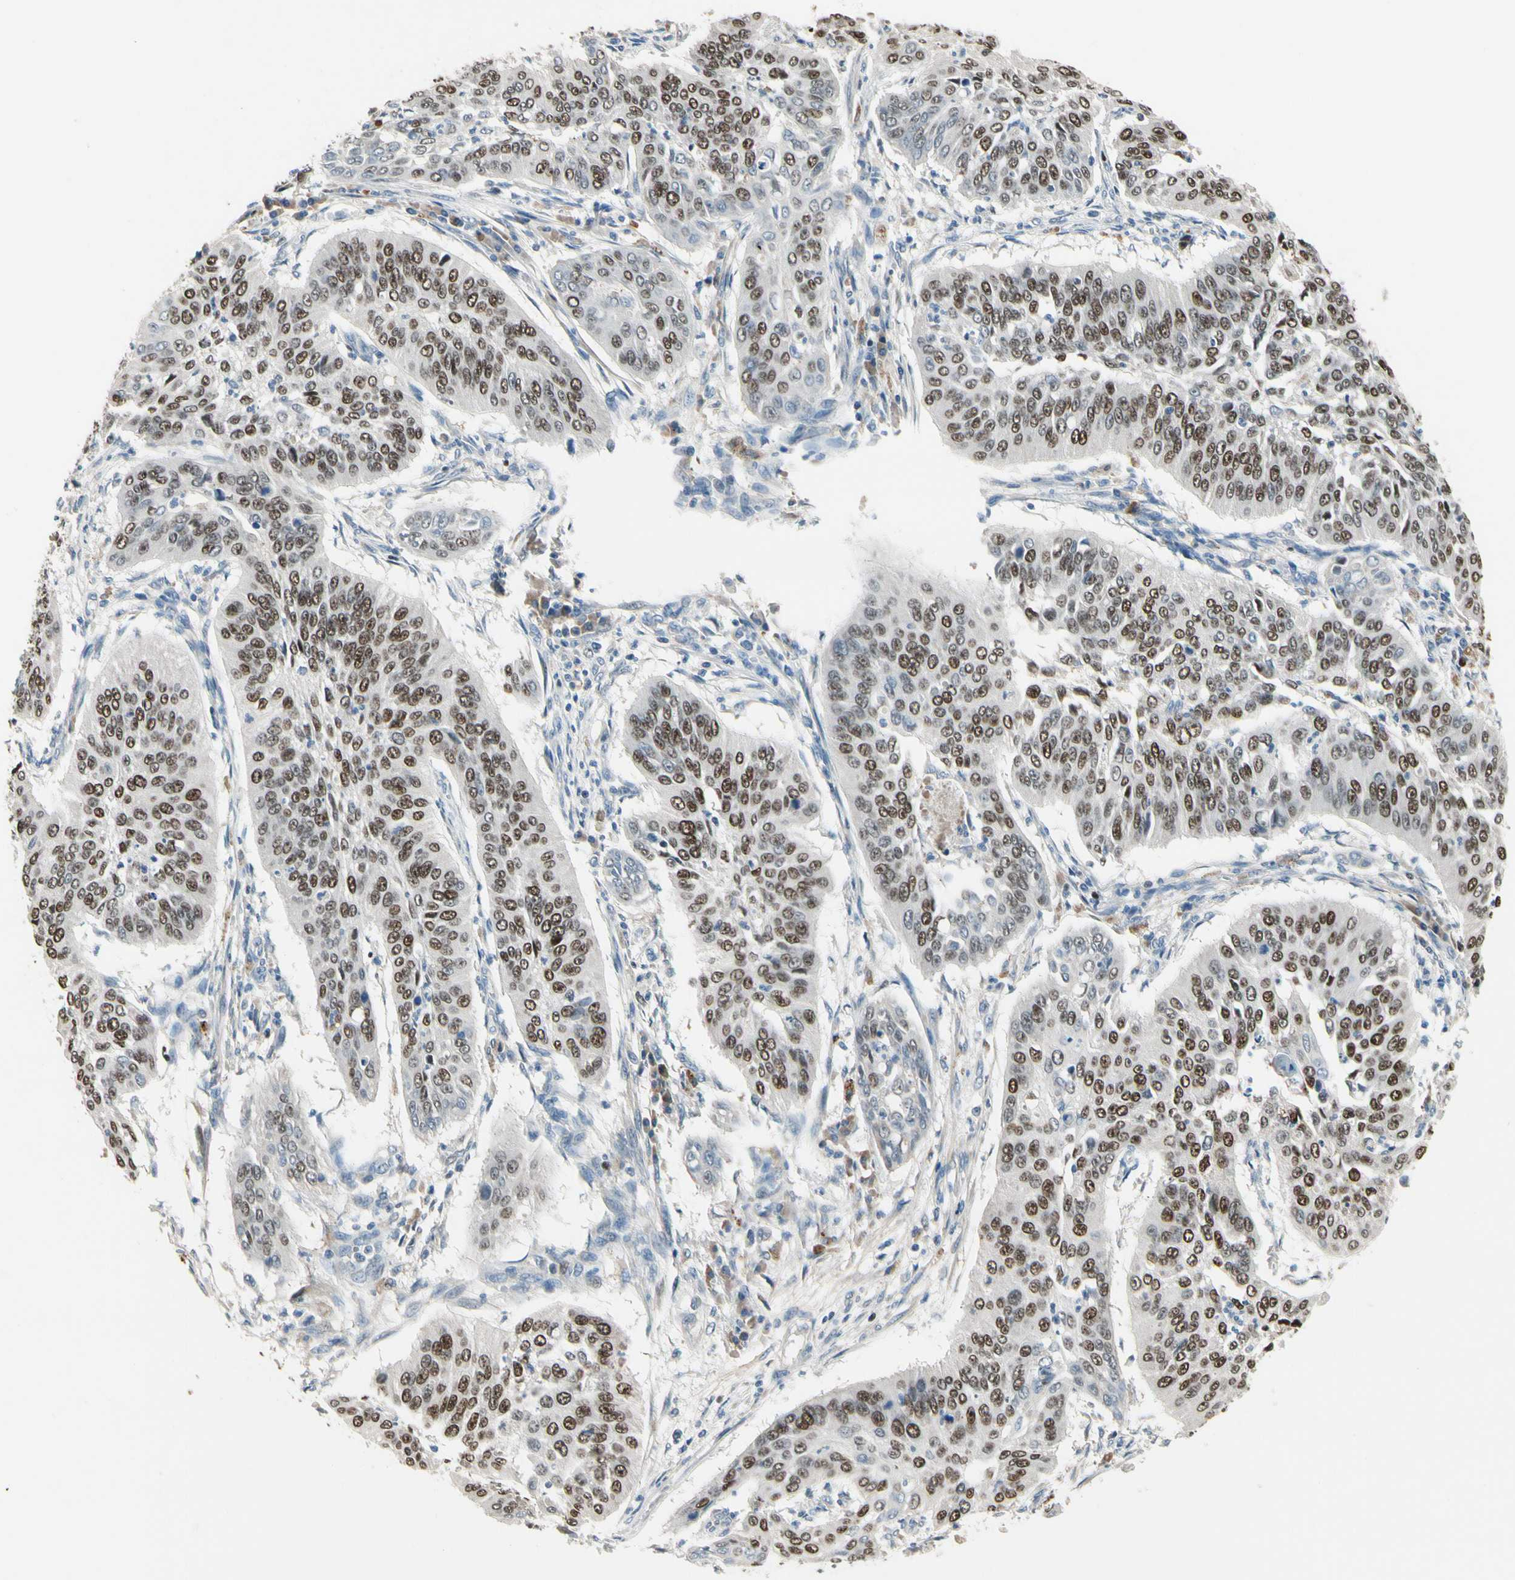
{"staining": {"intensity": "moderate", "quantity": ">75%", "location": "nuclear"}, "tissue": "cervical cancer", "cell_type": "Tumor cells", "image_type": "cancer", "snomed": [{"axis": "morphology", "description": "Normal tissue, NOS"}, {"axis": "morphology", "description": "Squamous cell carcinoma, NOS"}, {"axis": "topography", "description": "Cervix"}], "caption": "DAB immunohistochemical staining of cervical squamous cell carcinoma exhibits moderate nuclear protein staining in about >75% of tumor cells.", "gene": "ZKSCAN4", "patient": {"sex": "female", "age": 39}}